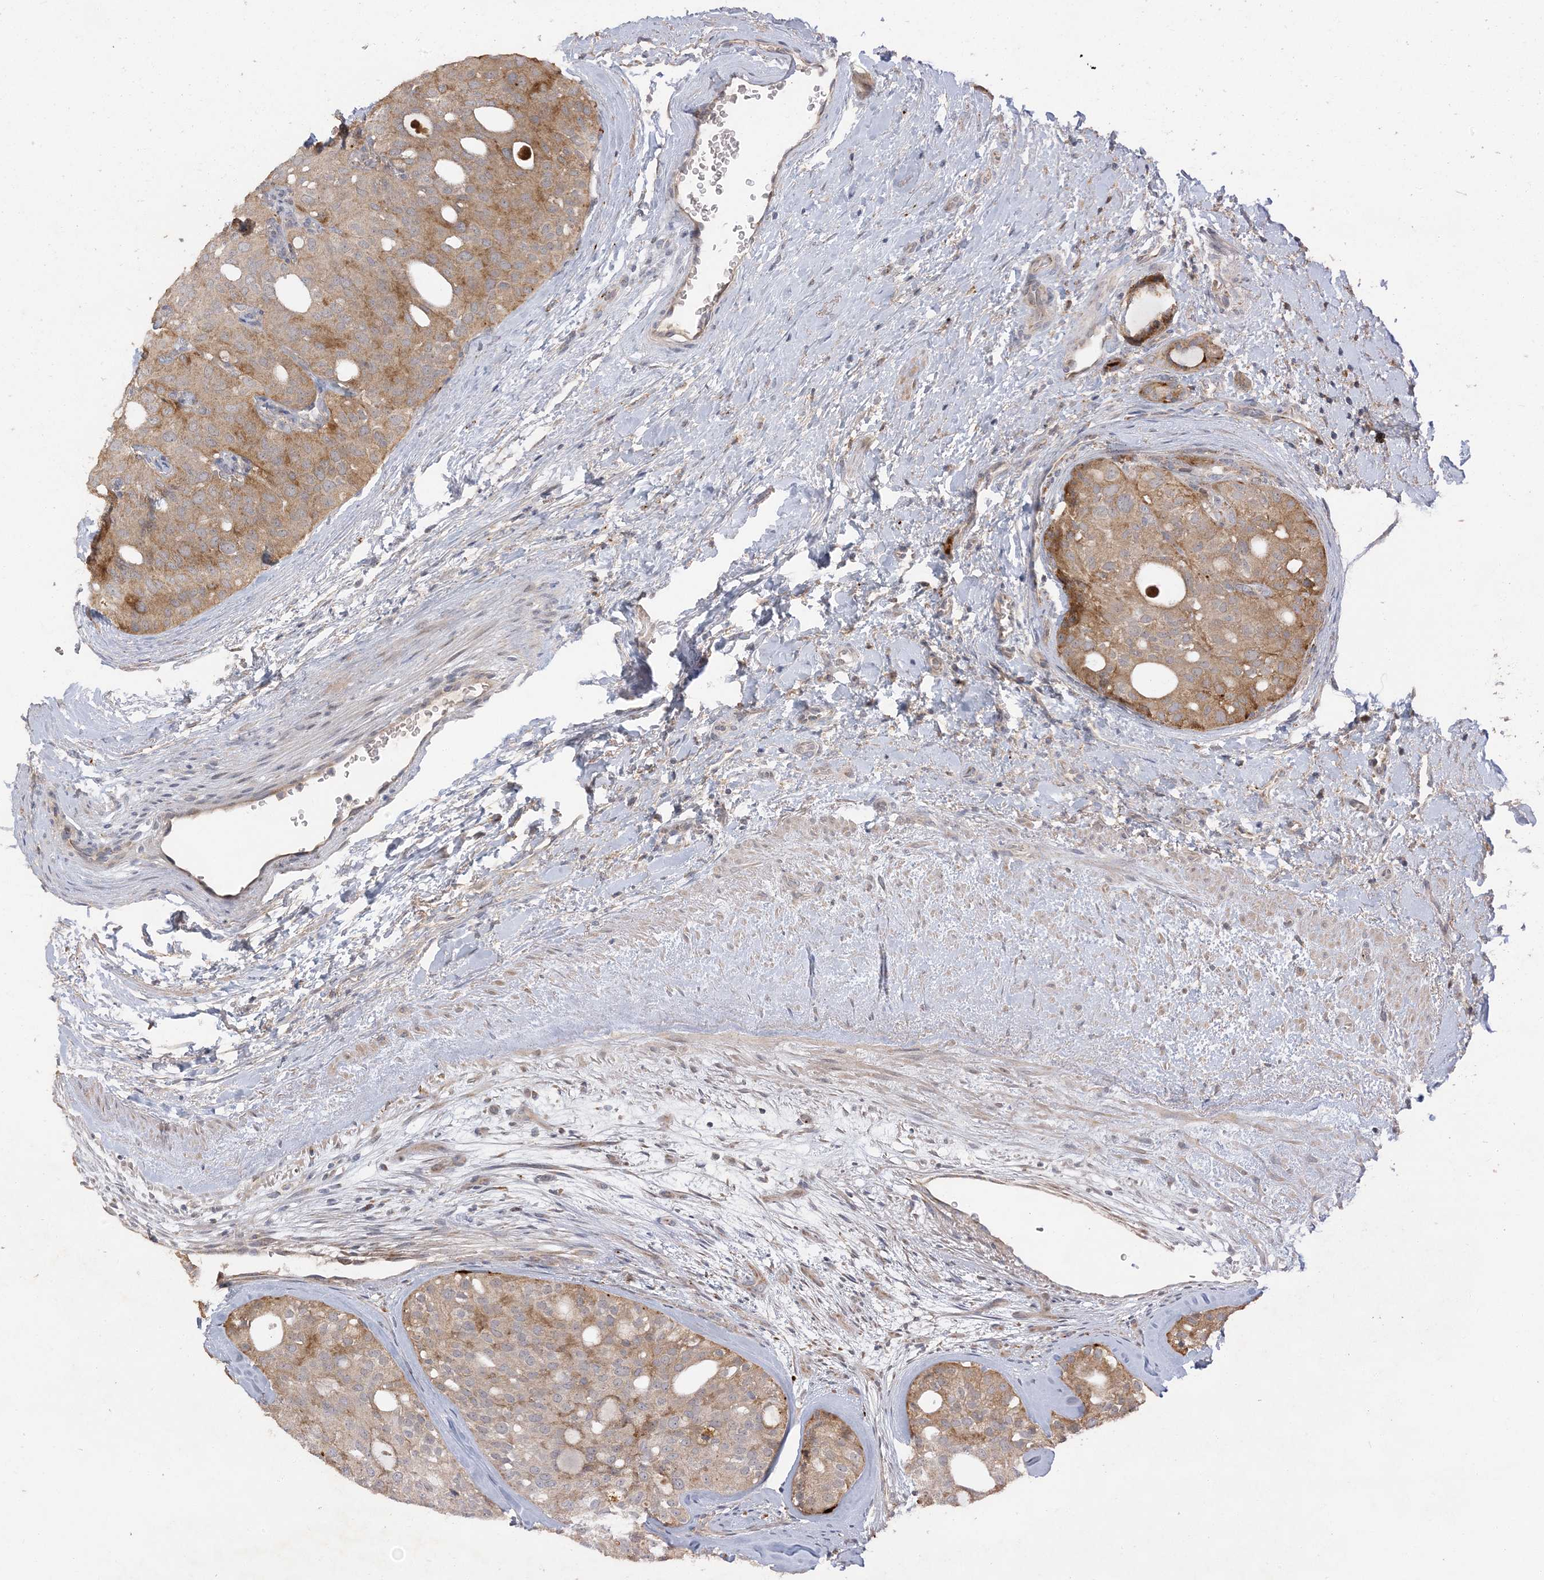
{"staining": {"intensity": "moderate", "quantity": ">75%", "location": "cytoplasmic/membranous"}, "tissue": "thyroid cancer", "cell_type": "Tumor cells", "image_type": "cancer", "snomed": [{"axis": "morphology", "description": "Follicular adenoma carcinoma, NOS"}, {"axis": "topography", "description": "Thyroid gland"}], "caption": "An image of human thyroid cancer stained for a protein exhibits moderate cytoplasmic/membranous brown staining in tumor cells.", "gene": "LTN1", "patient": {"sex": "male", "age": 75}}